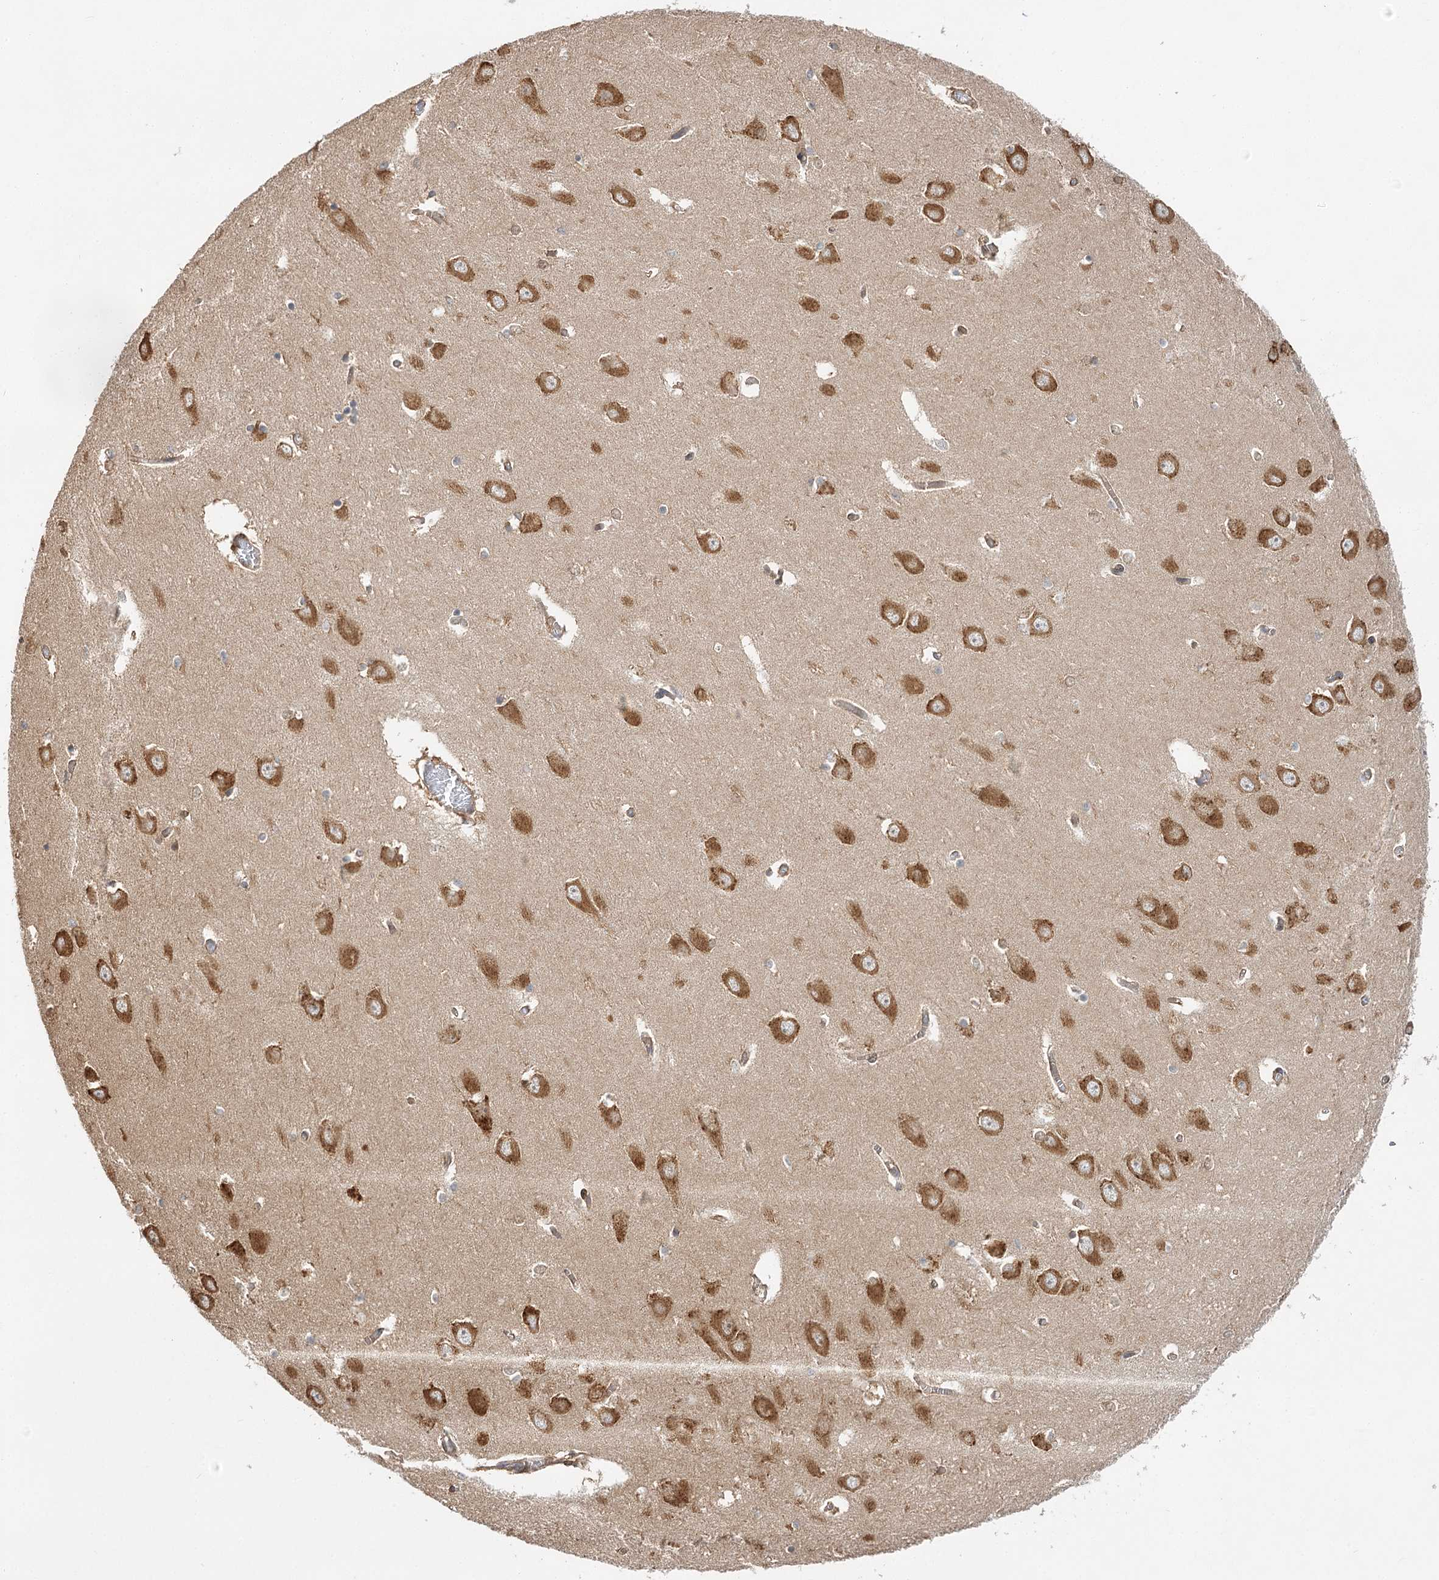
{"staining": {"intensity": "moderate", "quantity": "<25%", "location": "cytoplasmic/membranous"}, "tissue": "hippocampus", "cell_type": "Glial cells", "image_type": "normal", "snomed": [{"axis": "morphology", "description": "Normal tissue, NOS"}, {"axis": "topography", "description": "Hippocampus"}], "caption": "Protein staining by immunohistochemistry (IHC) exhibits moderate cytoplasmic/membranous positivity in about <25% of glial cells in normal hippocampus.", "gene": "DNAJB14", "patient": {"sex": "male", "age": 70}}